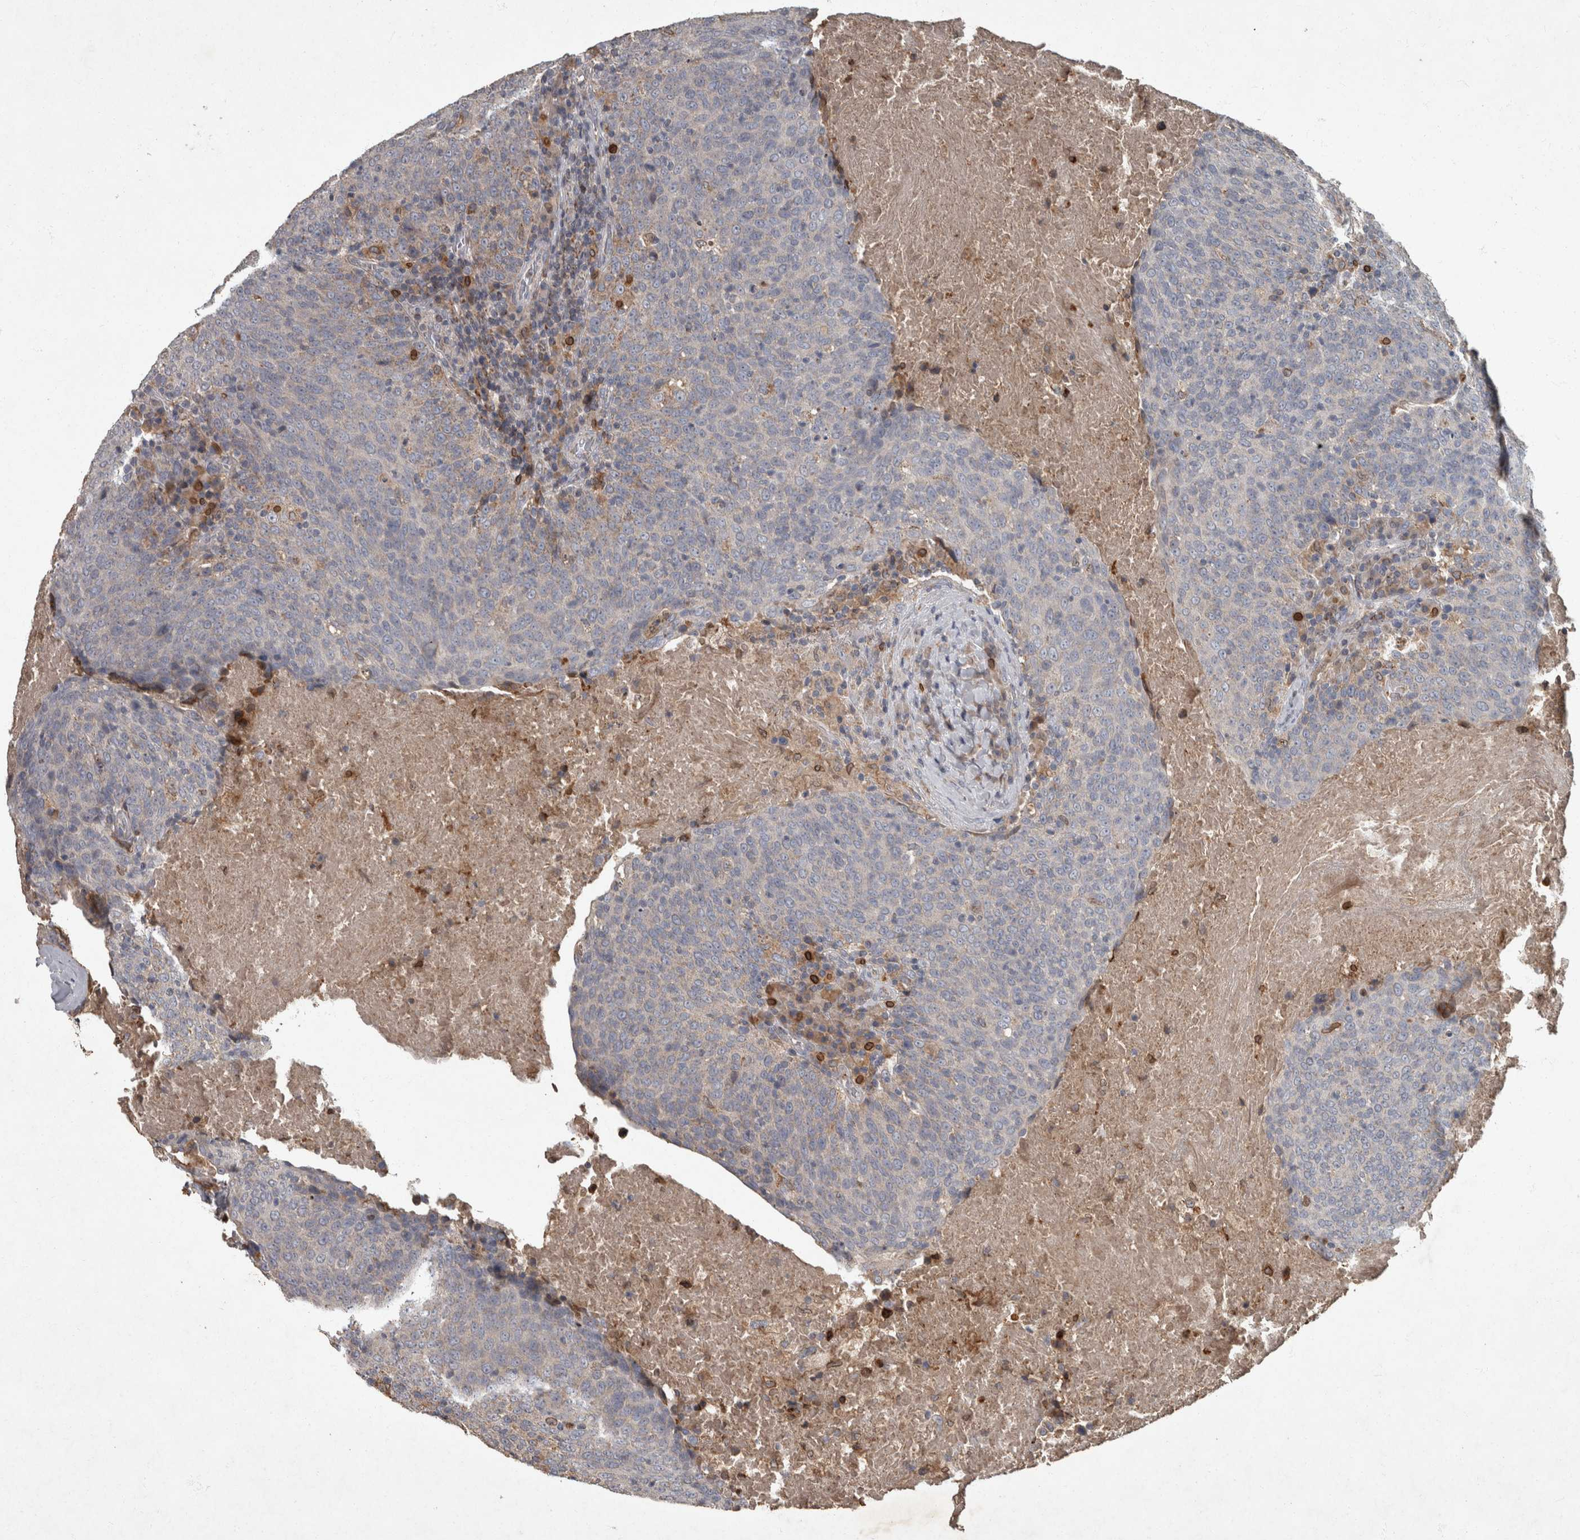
{"staining": {"intensity": "weak", "quantity": "<25%", "location": "cytoplasmic/membranous"}, "tissue": "head and neck cancer", "cell_type": "Tumor cells", "image_type": "cancer", "snomed": [{"axis": "morphology", "description": "Squamous cell carcinoma, NOS"}, {"axis": "morphology", "description": "Squamous cell carcinoma, metastatic, NOS"}, {"axis": "topography", "description": "Lymph node"}, {"axis": "topography", "description": "Head-Neck"}], "caption": "Immunohistochemistry (IHC) micrograph of neoplastic tissue: head and neck squamous cell carcinoma stained with DAB shows no significant protein expression in tumor cells.", "gene": "PPP1R3C", "patient": {"sex": "male", "age": 62}}